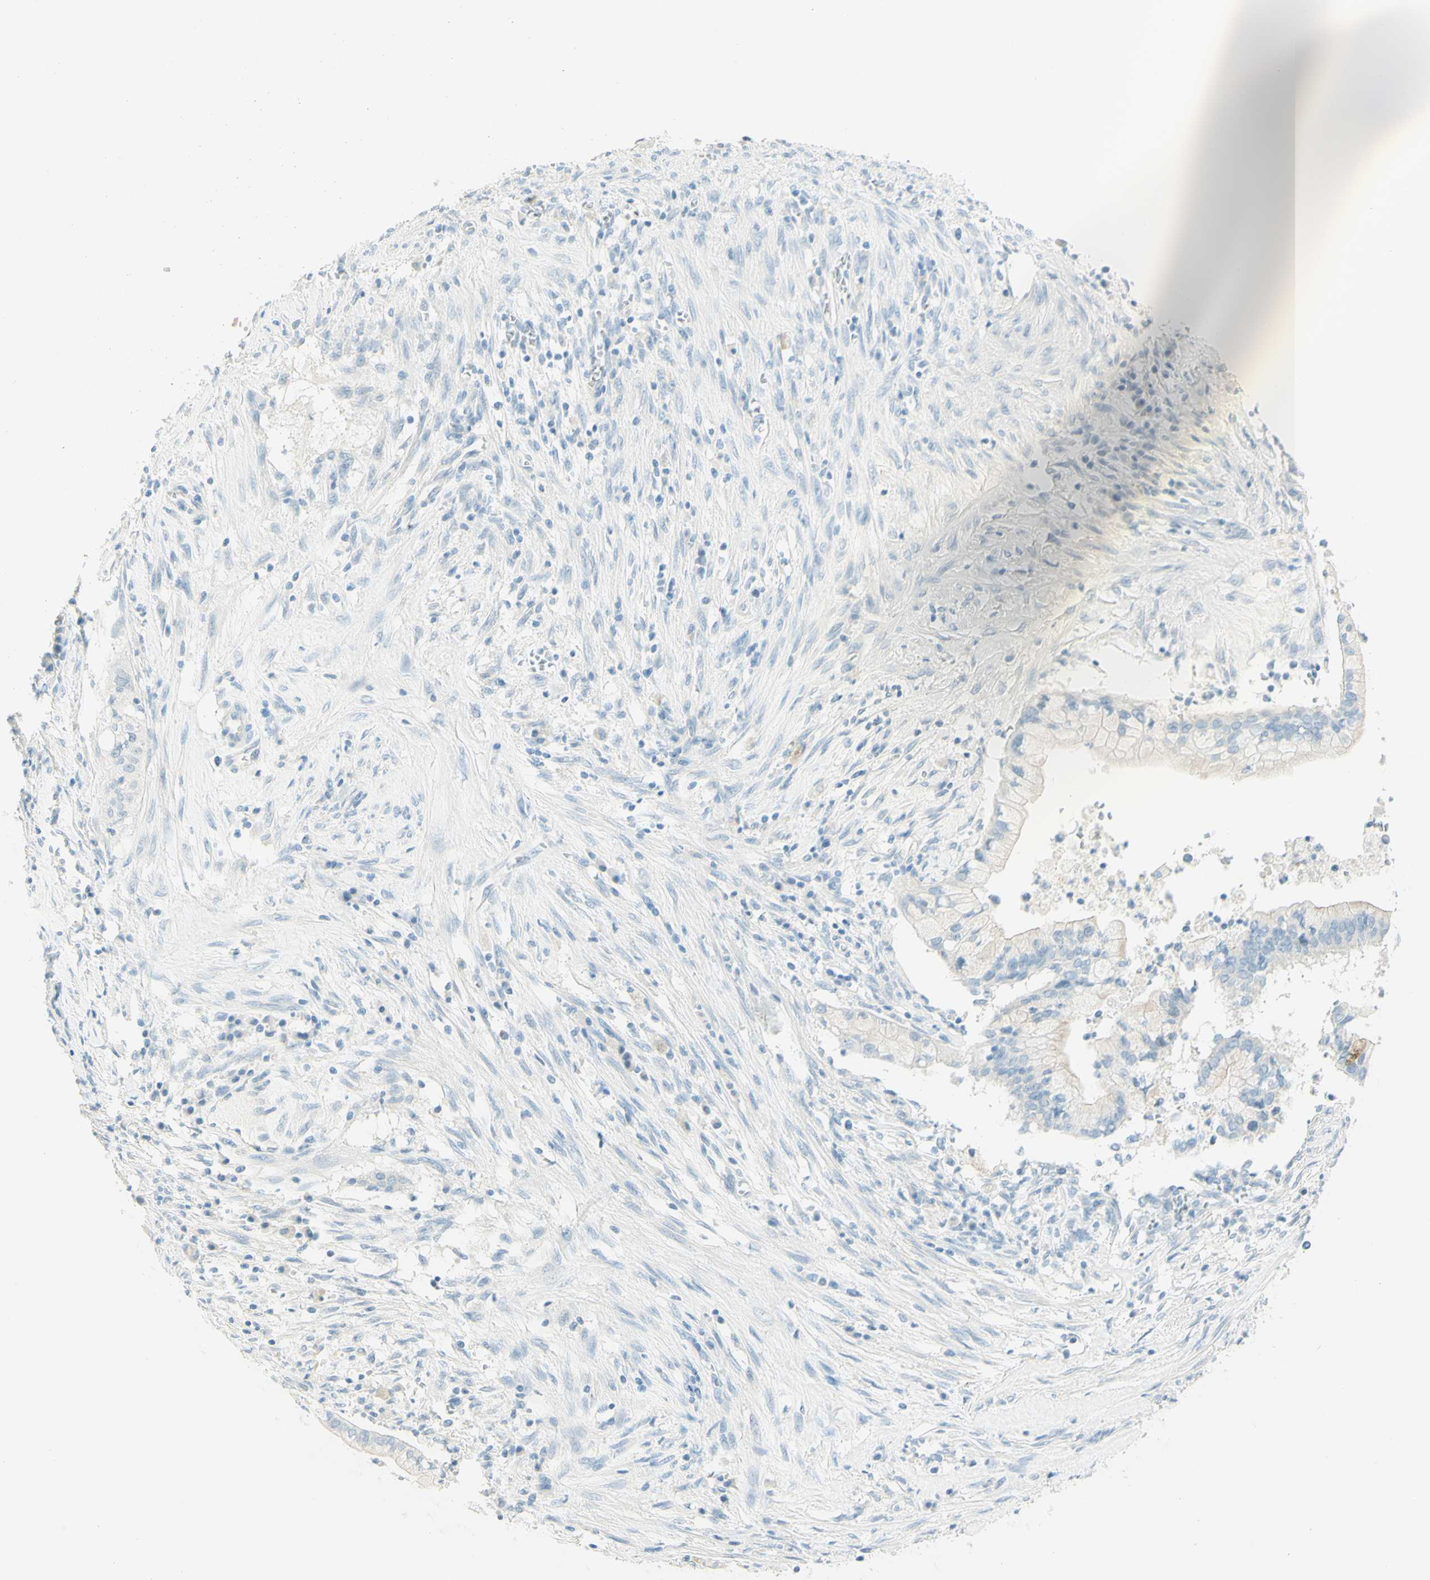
{"staining": {"intensity": "negative", "quantity": "none", "location": "none"}, "tissue": "cervical cancer", "cell_type": "Tumor cells", "image_type": "cancer", "snomed": [{"axis": "morphology", "description": "Adenocarcinoma, NOS"}, {"axis": "topography", "description": "Cervix"}], "caption": "There is no significant positivity in tumor cells of cervical cancer (adenocarcinoma).", "gene": "TMEM132D", "patient": {"sex": "female", "age": 44}}